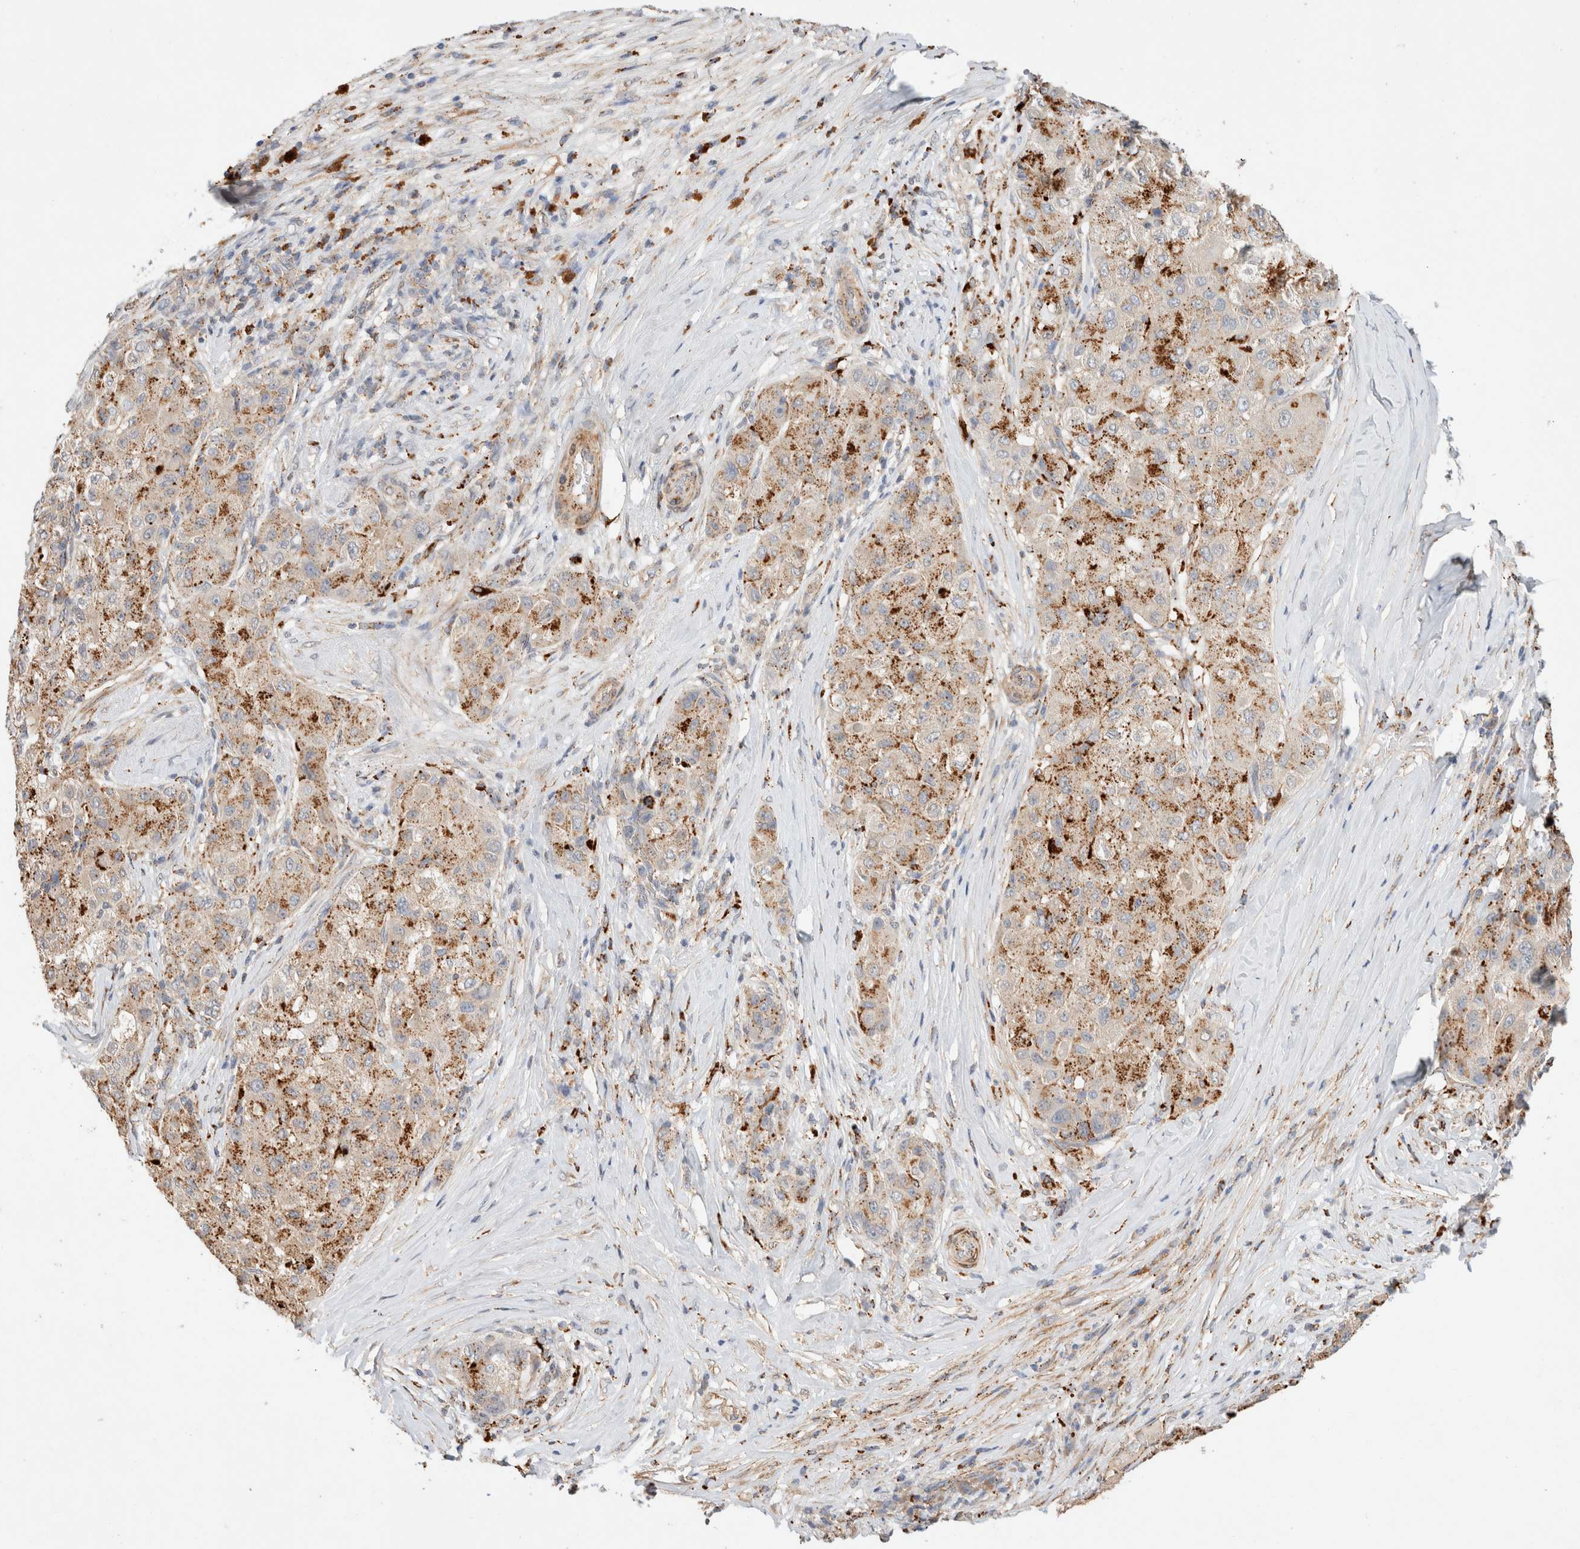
{"staining": {"intensity": "moderate", "quantity": ">75%", "location": "cytoplasmic/membranous"}, "tissue": "liver cancer", "cell_type": "Tumor cells", "image_type": "cancer", "snomed": [{"axis": "morphology", "description": "Carcinoma, Hepatocellular, NOS"}, {"axis": "topography", "description": "Liver"}], "caption": "Immunohistochemical staining of human hepatocellular carcinoma (liver) demonstrates medium levels of moderate cytoplasmic/membranous protein expression in approximately >75% of tumor cells.", "gene": "RABEPK", "patient": {"sex": "male", "age": 80}}